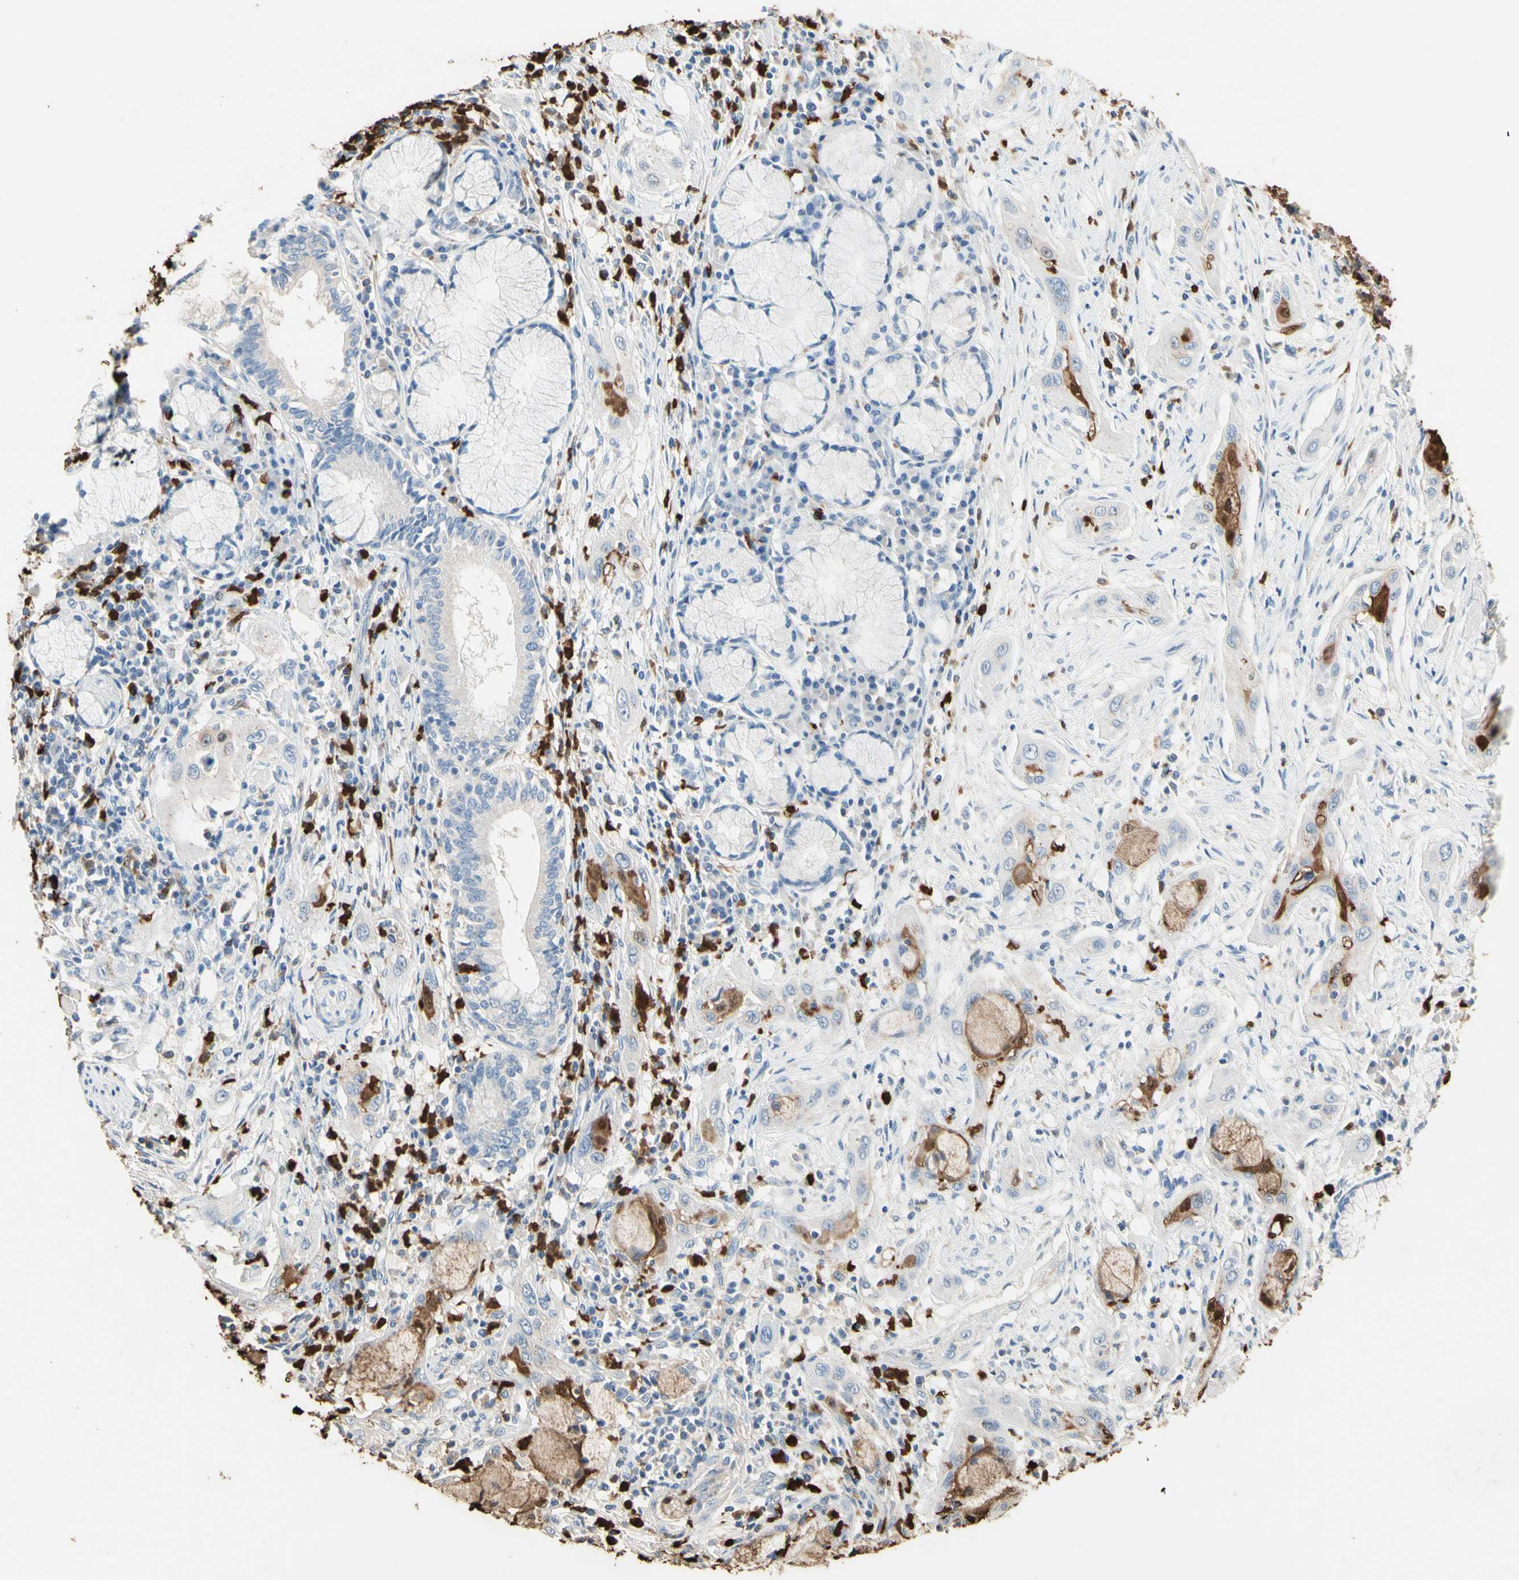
{"staining": {"intensity": "negative", "quantity": "none", "location": "none"}, "tissue": "lung cancer", "cell_type": "Tumor cells", "image_type": "cancer", "snomed": [{"axis": "morphology", "description": "Squamous cell carcinoma, NOS"}, {"axis": "topography", "description": "Lung"}], "caption": "Immunohistochemistry of human squamous cell carcinoma (lung) displays no staining in tumor cells.", "gene": "NFKBIZ", "patient": {"sex": "female", "age": 47}}